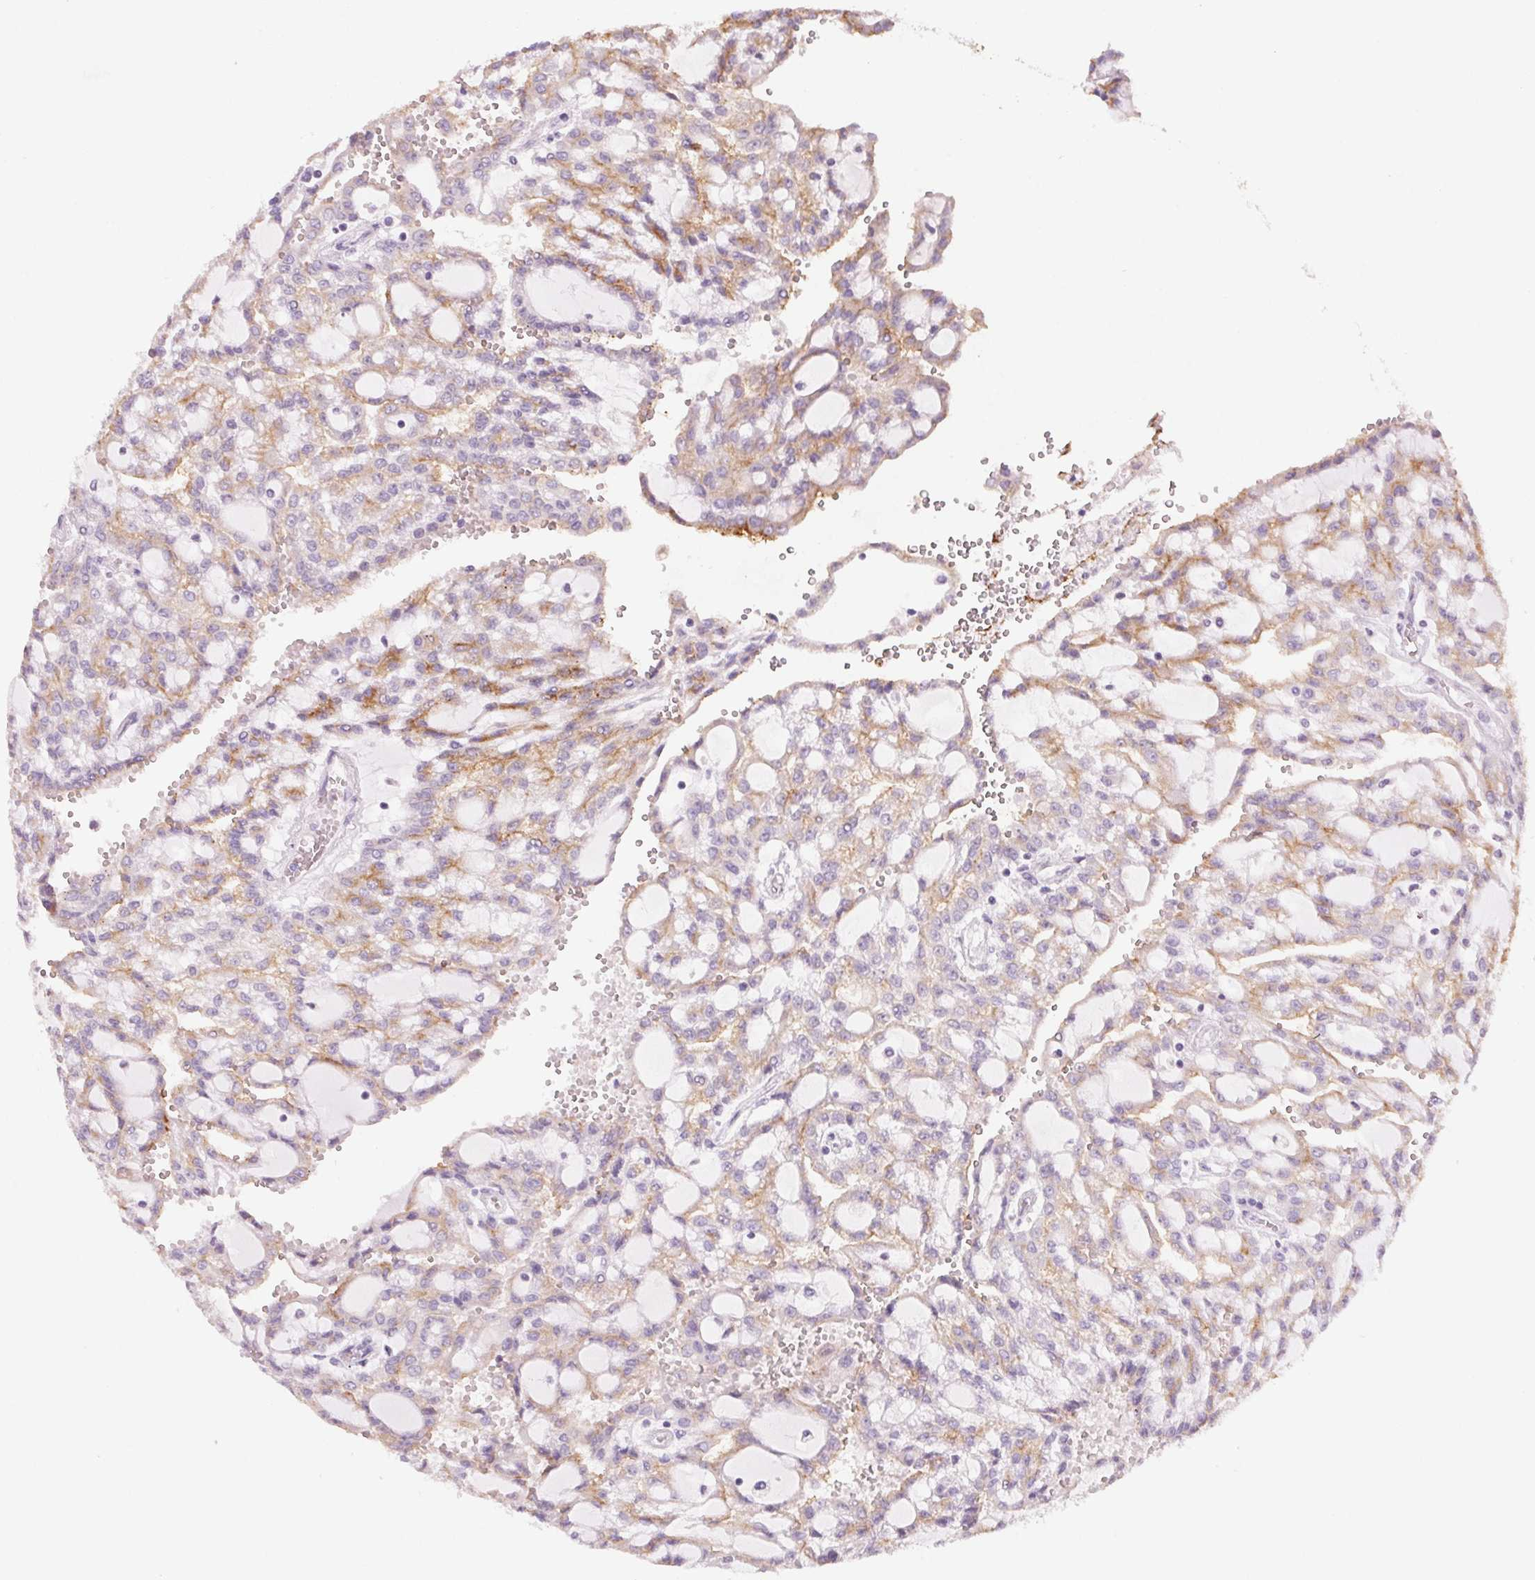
{"staining": {"intensity": "weak", "quantity": "25%-75%", "location": "cytoplasmic/membranous"}, "tissue": "renal cancer", "cell_type": "Tumor cells", "image_type": "cancer", "snomed": [{"axis": "morphology", "description": "Adenocarcinoma, NOS"}, {"axis": "topography", "description": "Kidney"}], "caption": "Human adenocarcinoma (renal) stained with a brown dye reveals weak cytoplasmic/membranous positive staining in about 25%-75% of tumor cells.", "gene": "LRP2", "patient": {"sex": "male", "age": 63}}